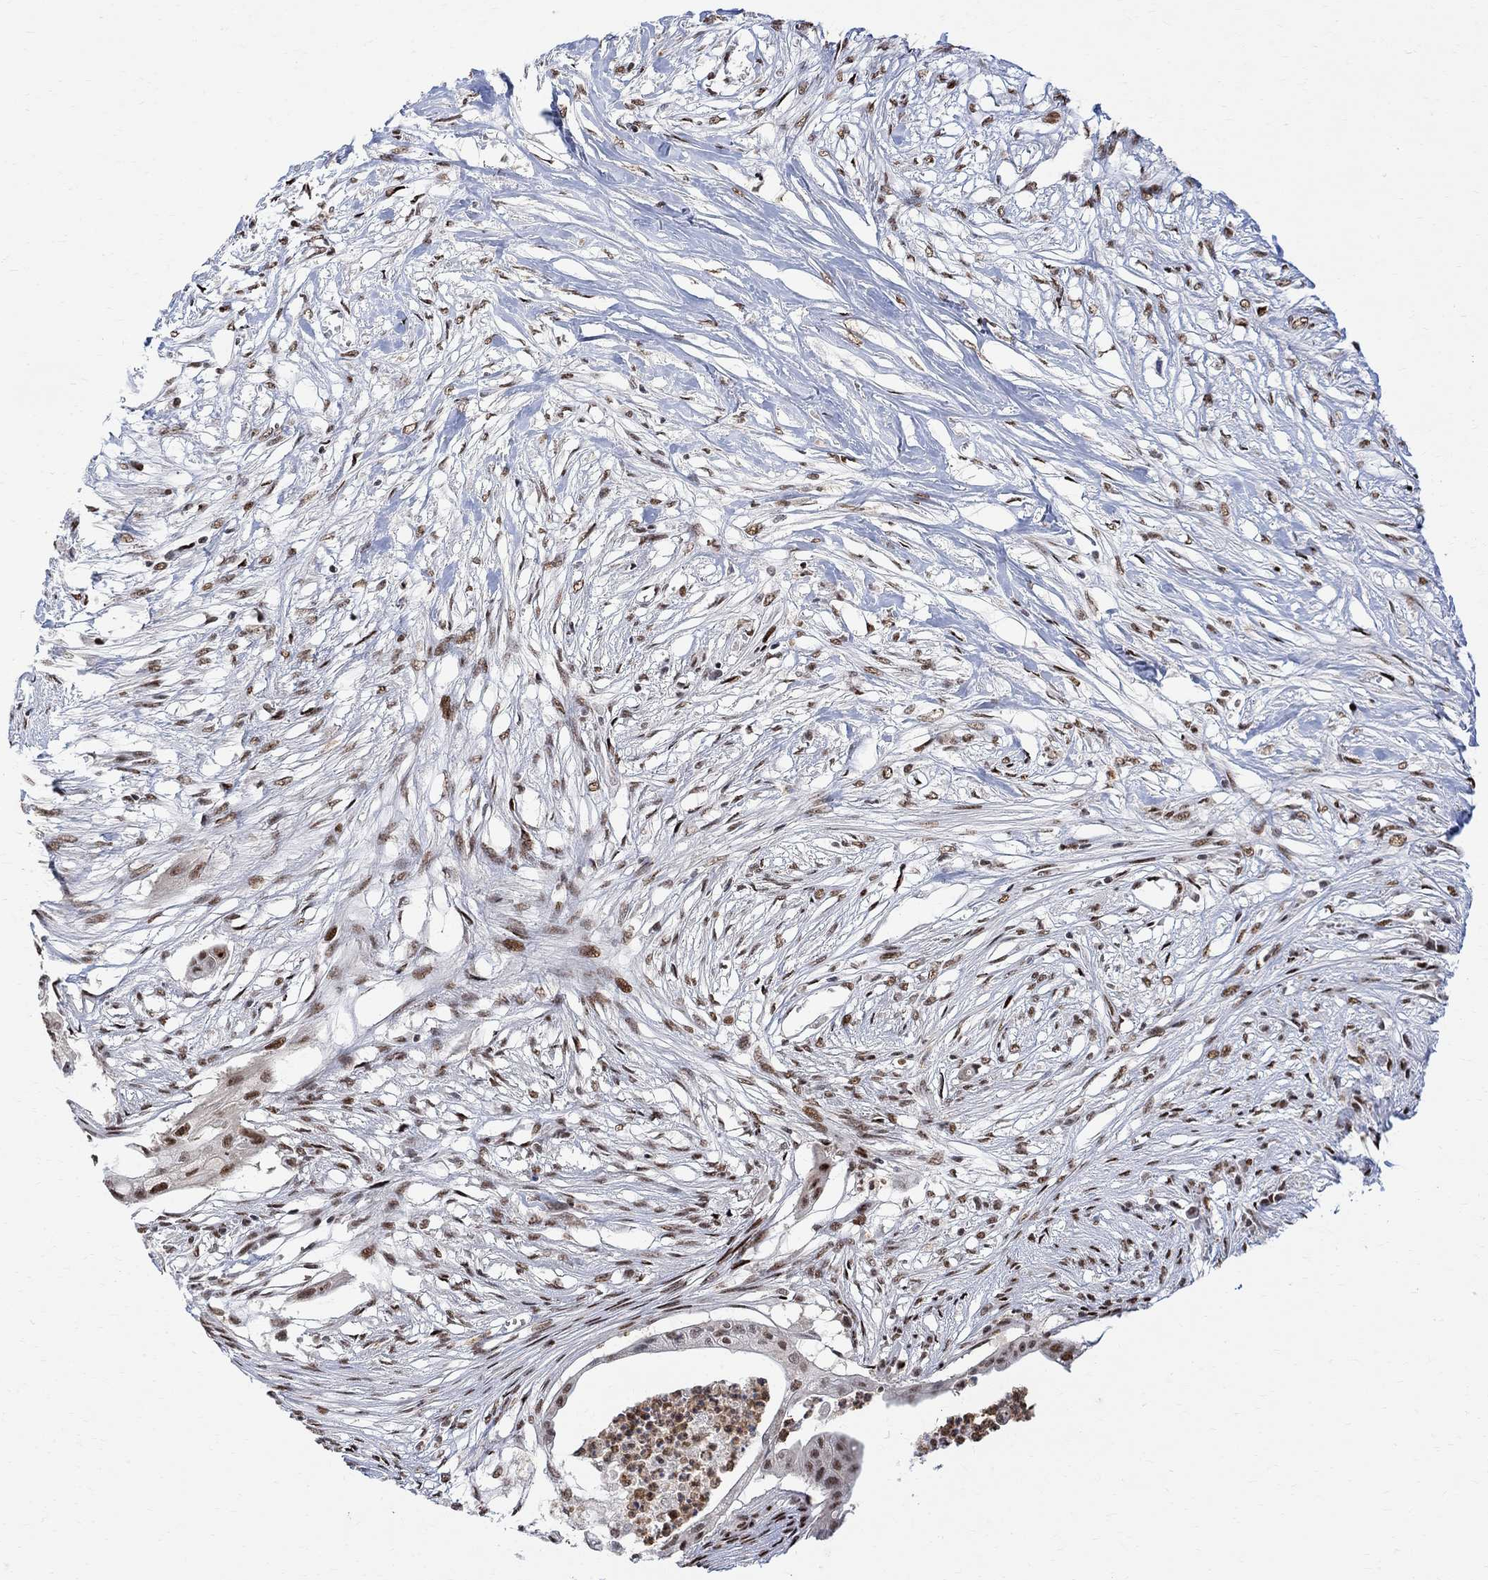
{"staining": {"intensity": "moderate", "quantity": ">75%", "location": "nuclear"}, "tissue": "pancreatic cancer", "cell_type": "Tumor cells", "image_type": "cancer", "snomed": [{"axis": "morphology", "description": "Normal tissue, NOS"}, {"axis": "morphology", "description": "Adenocarcinoma, NOS"}, {"axis": "topography", "description": "Pancreas"}], "caption": "Immunohistochemical staining of pancreatic adenocarcinoma shows medium levels of moderate nuclear staining in approximately >75% of tumor cells.", "gene": "E4F1", "patient": {"sex": "female", "age": 58}}